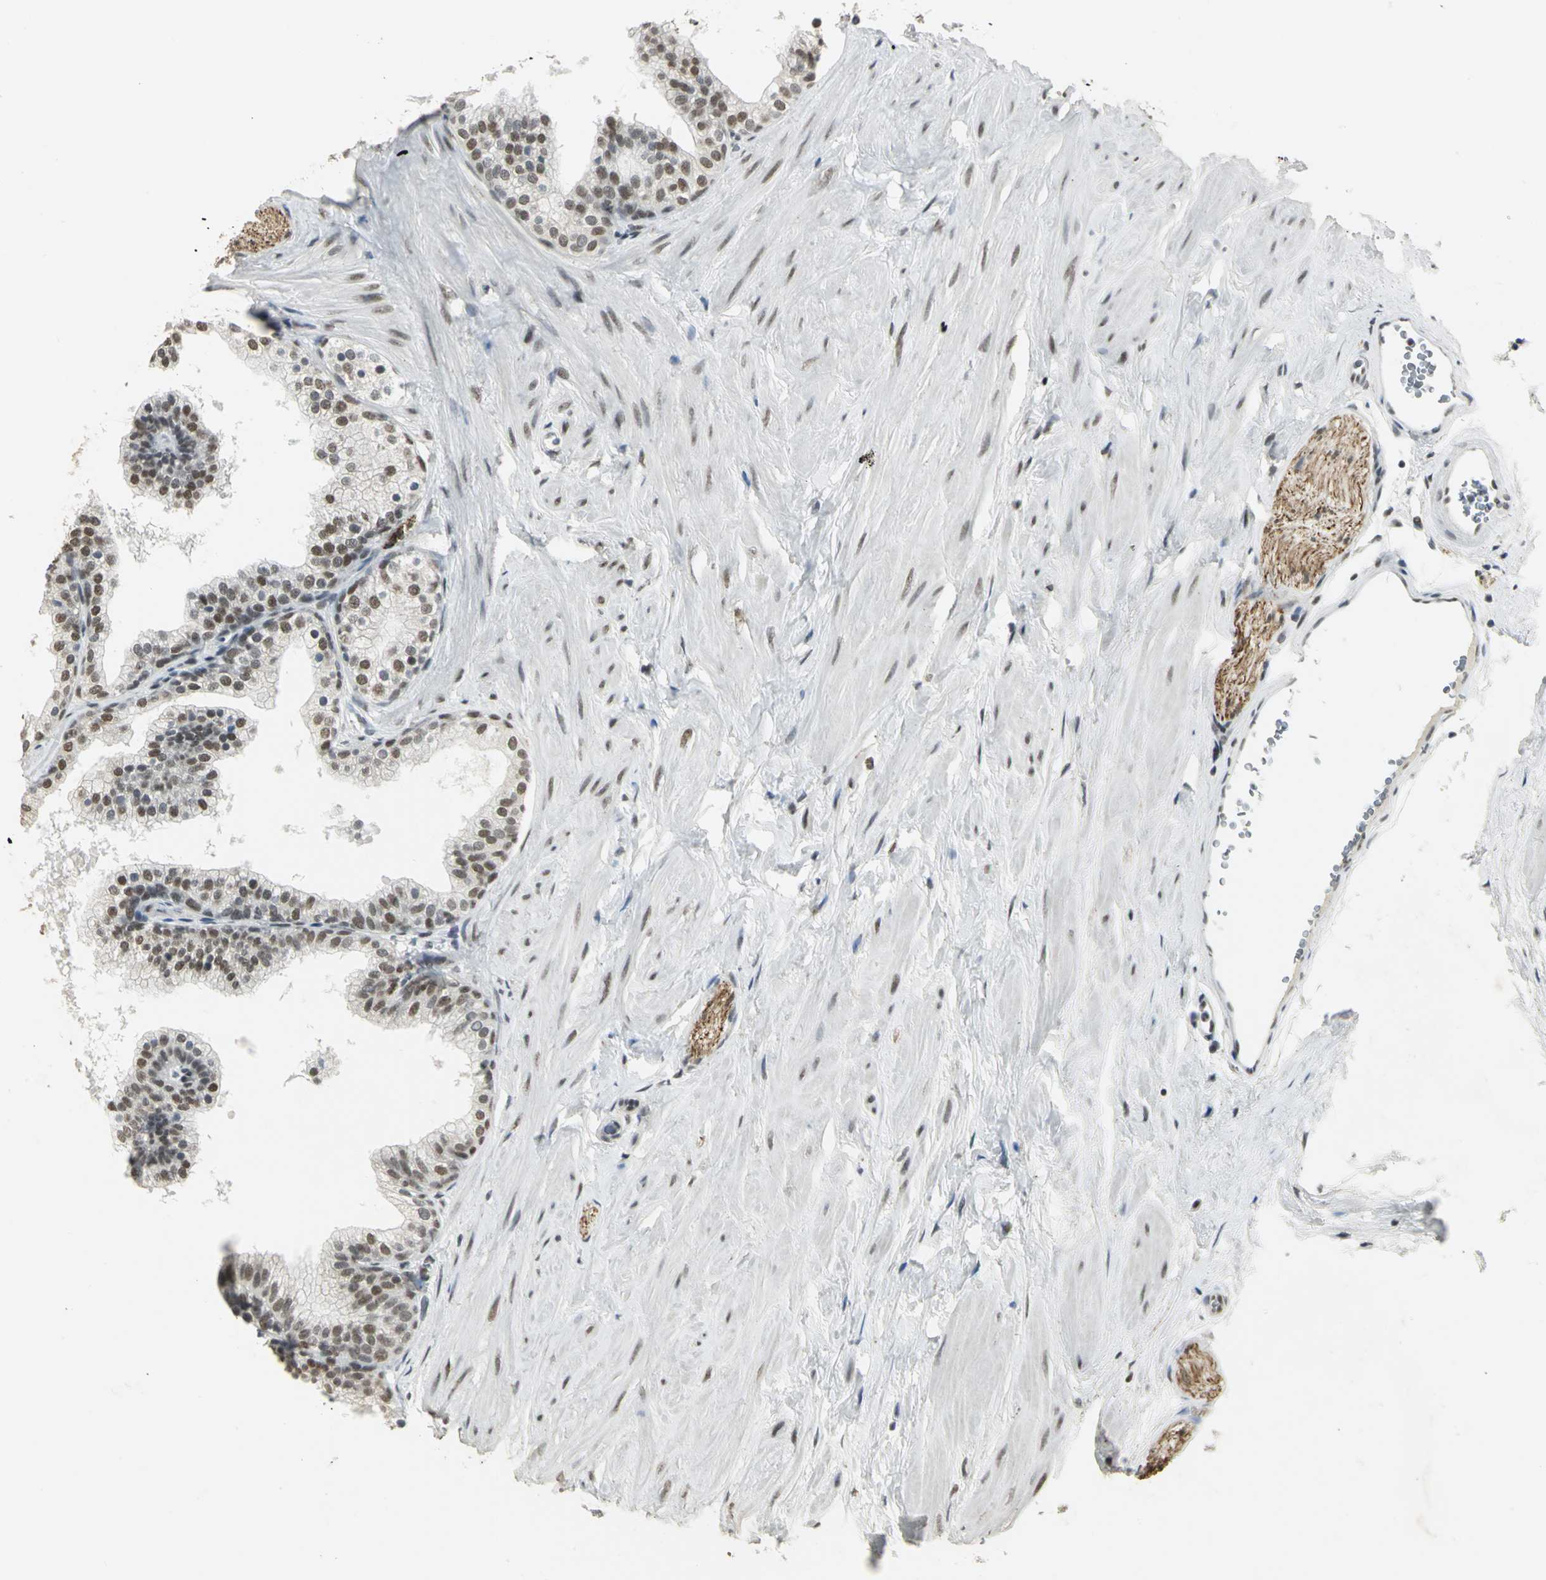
{"staining": {"intensity": "moderate", "quantity": ">75%", "location": "nuclear"}, "tissue": "prostate", "cell_type": "Glandular cells", "image_type": "normal", "snomed": [{"axis": "morphology", "description": "Normal tissue, NOS"}, {"axis": "topography", "description": "Prostate"}], "caption": "A photomicrograph of human prostate stained for a protein displays moderate nuclear brown staining in glandular cells. (Brightfield microscopy of DAB IHC at high magnification).", "gene": "CBX3", "patient": {"sex": "male", "age": 60}}